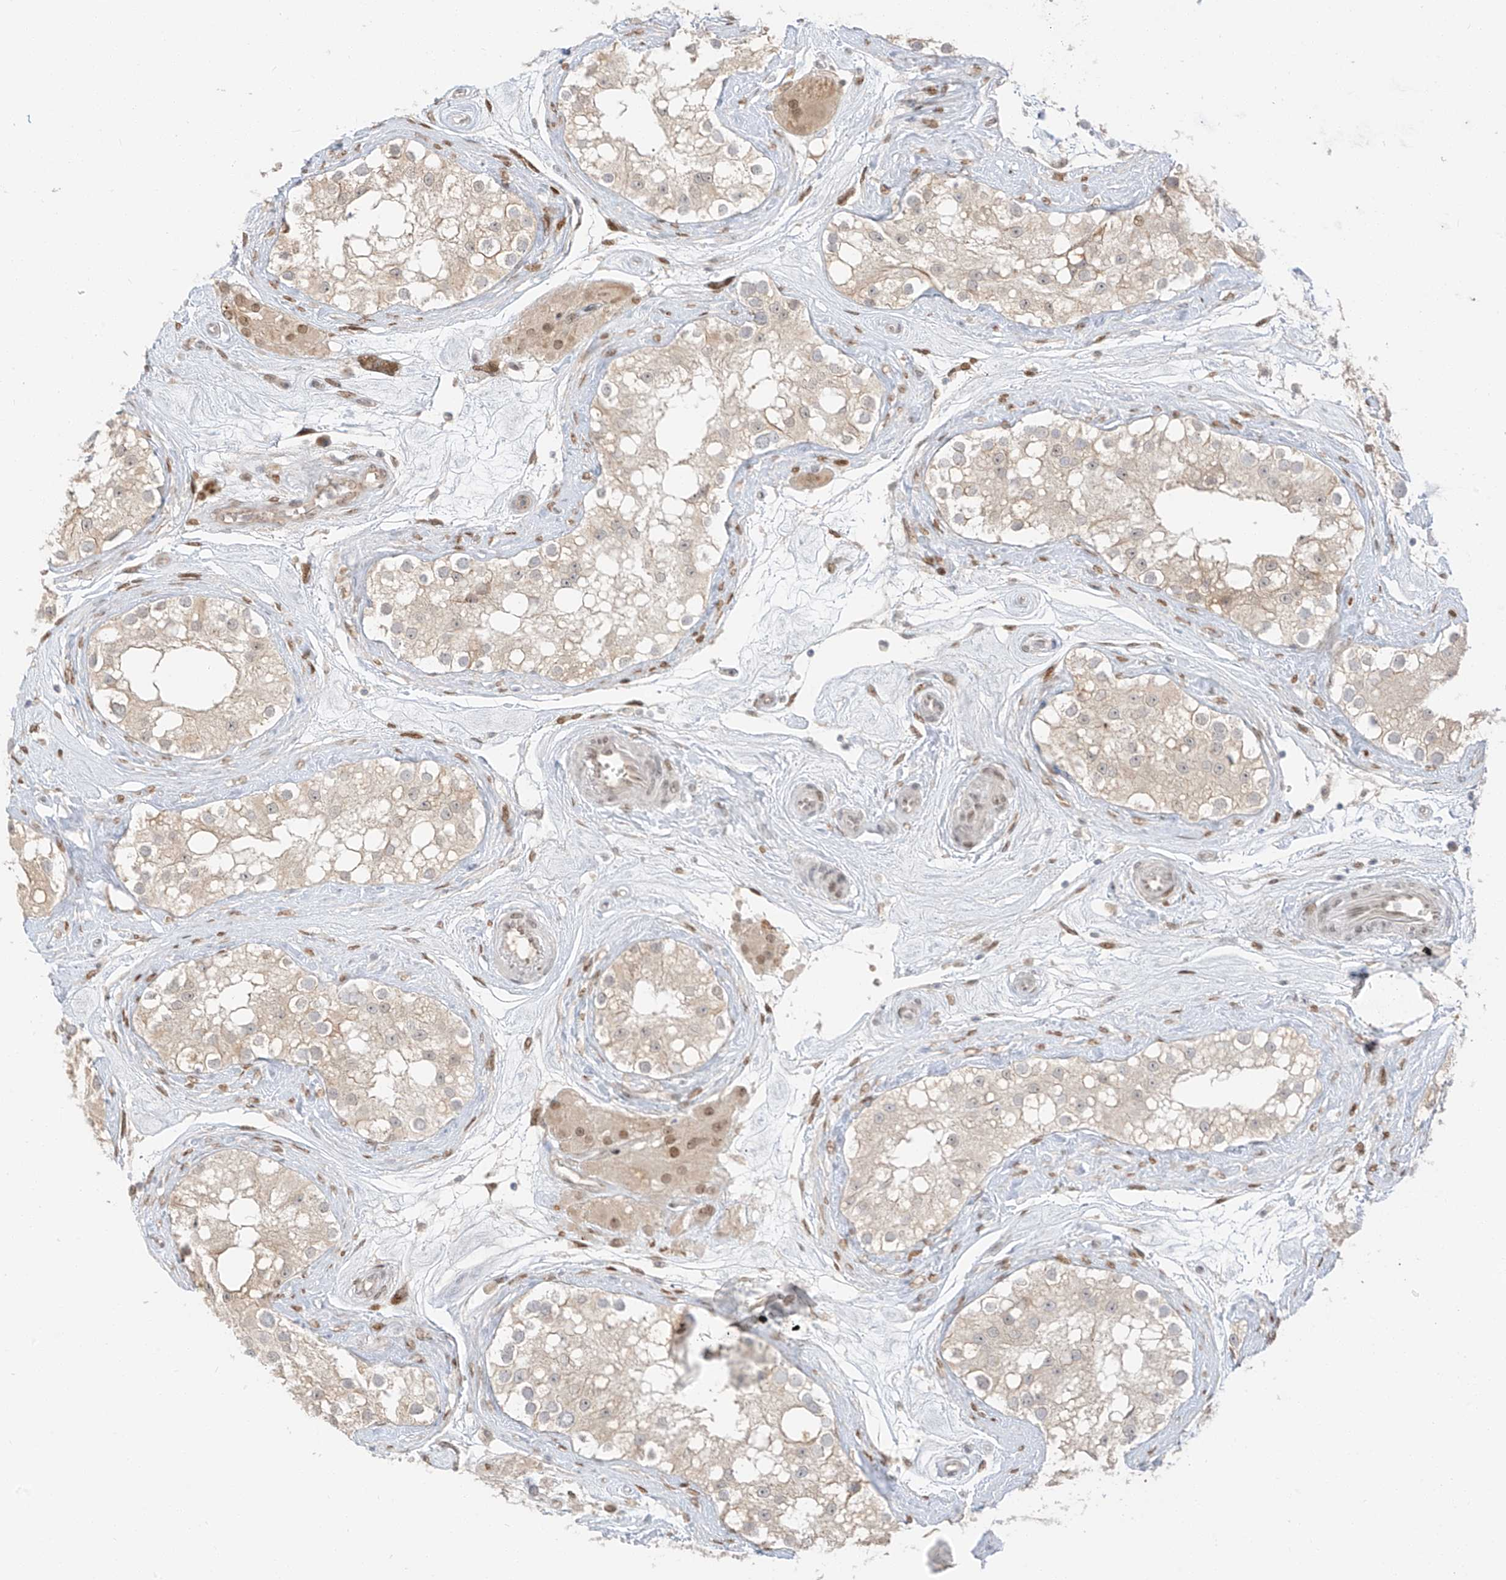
{"staining": {"intensity": "weak", "quantity": "25%-75%", "location": "cytoplasmic/membranous"}, "tissue": "testis", "cell_type": "Cells in seminiferous ducts", "image_type": "normal", "snomed": [{"axis": "morphology", "description": "Normal tissue, NOS"}, {"axis": "topography", "description": "Testis"}], "caption": "The micrograph demonstrates immunohistochemical staining of unremarkable testis. There is weak cytoplasmic/membranous positivity is appreciated in approximately 25%-75% of cells in seminiferous ducts.", "gene": "ZNF774", "patient": {"sex": "male", "age": 84}}